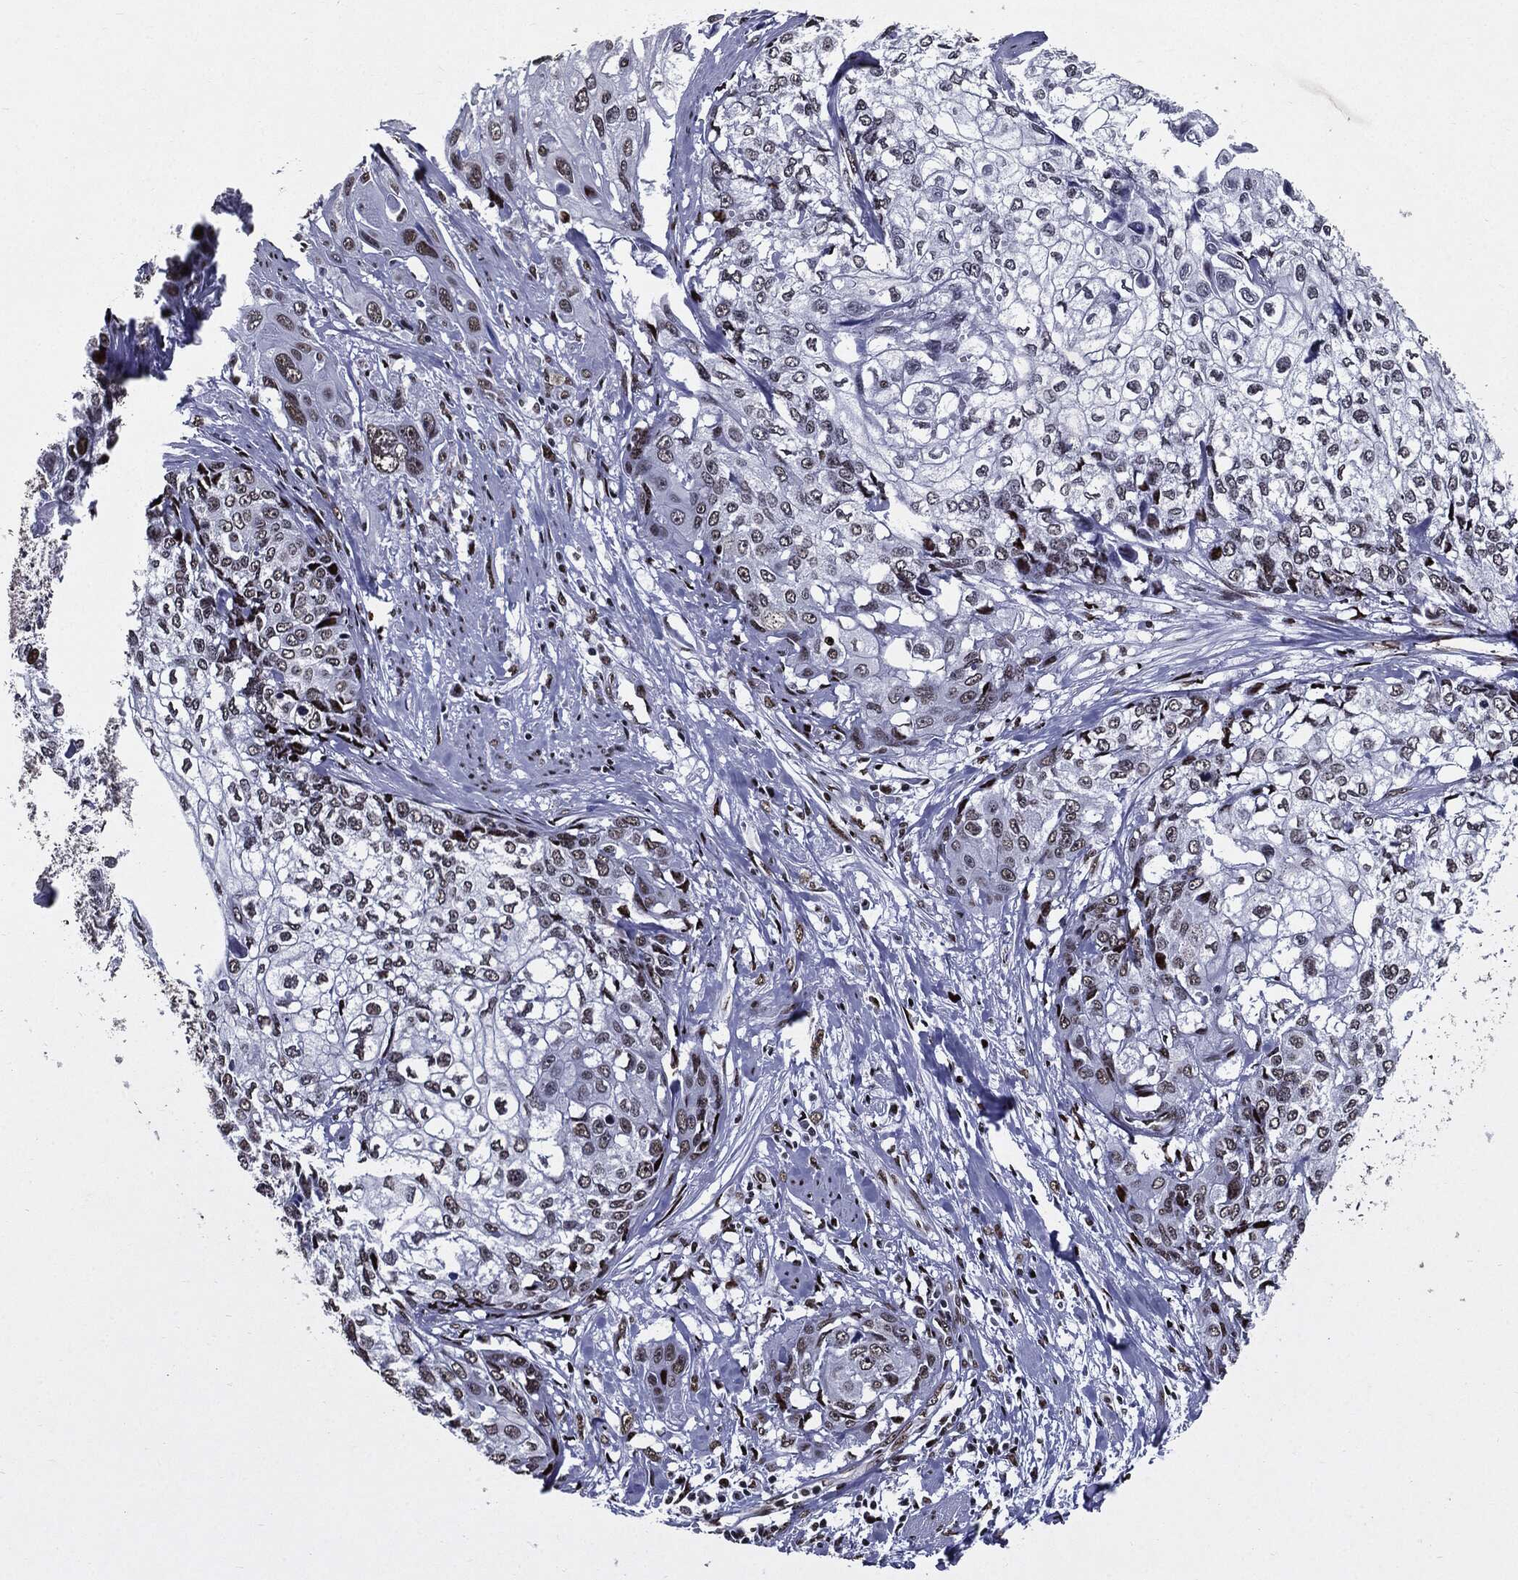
{"staining": {"intensity": "weak", "quantity": "25%-75%", "location": "nuclear"}, "tissue": "cervical cancer", "cell_type": "Tumor cells", "image_type": "cancer", "snomed": [{"axis": "morphology", "description": "Squamous cell carcinoma, NOS"}, {"axis": "topography", "description": "Cervix"}], "caption": "Protein staining of cervical squamous cell carcinoma tissue shows weak nuclear staining in about 25%-75% of tumor cells. (brown staining indicates protein expression, while blue staining denotes nuclei).", "gene": "ZFP91", "patient": {"sex": "female", "age": 58}}